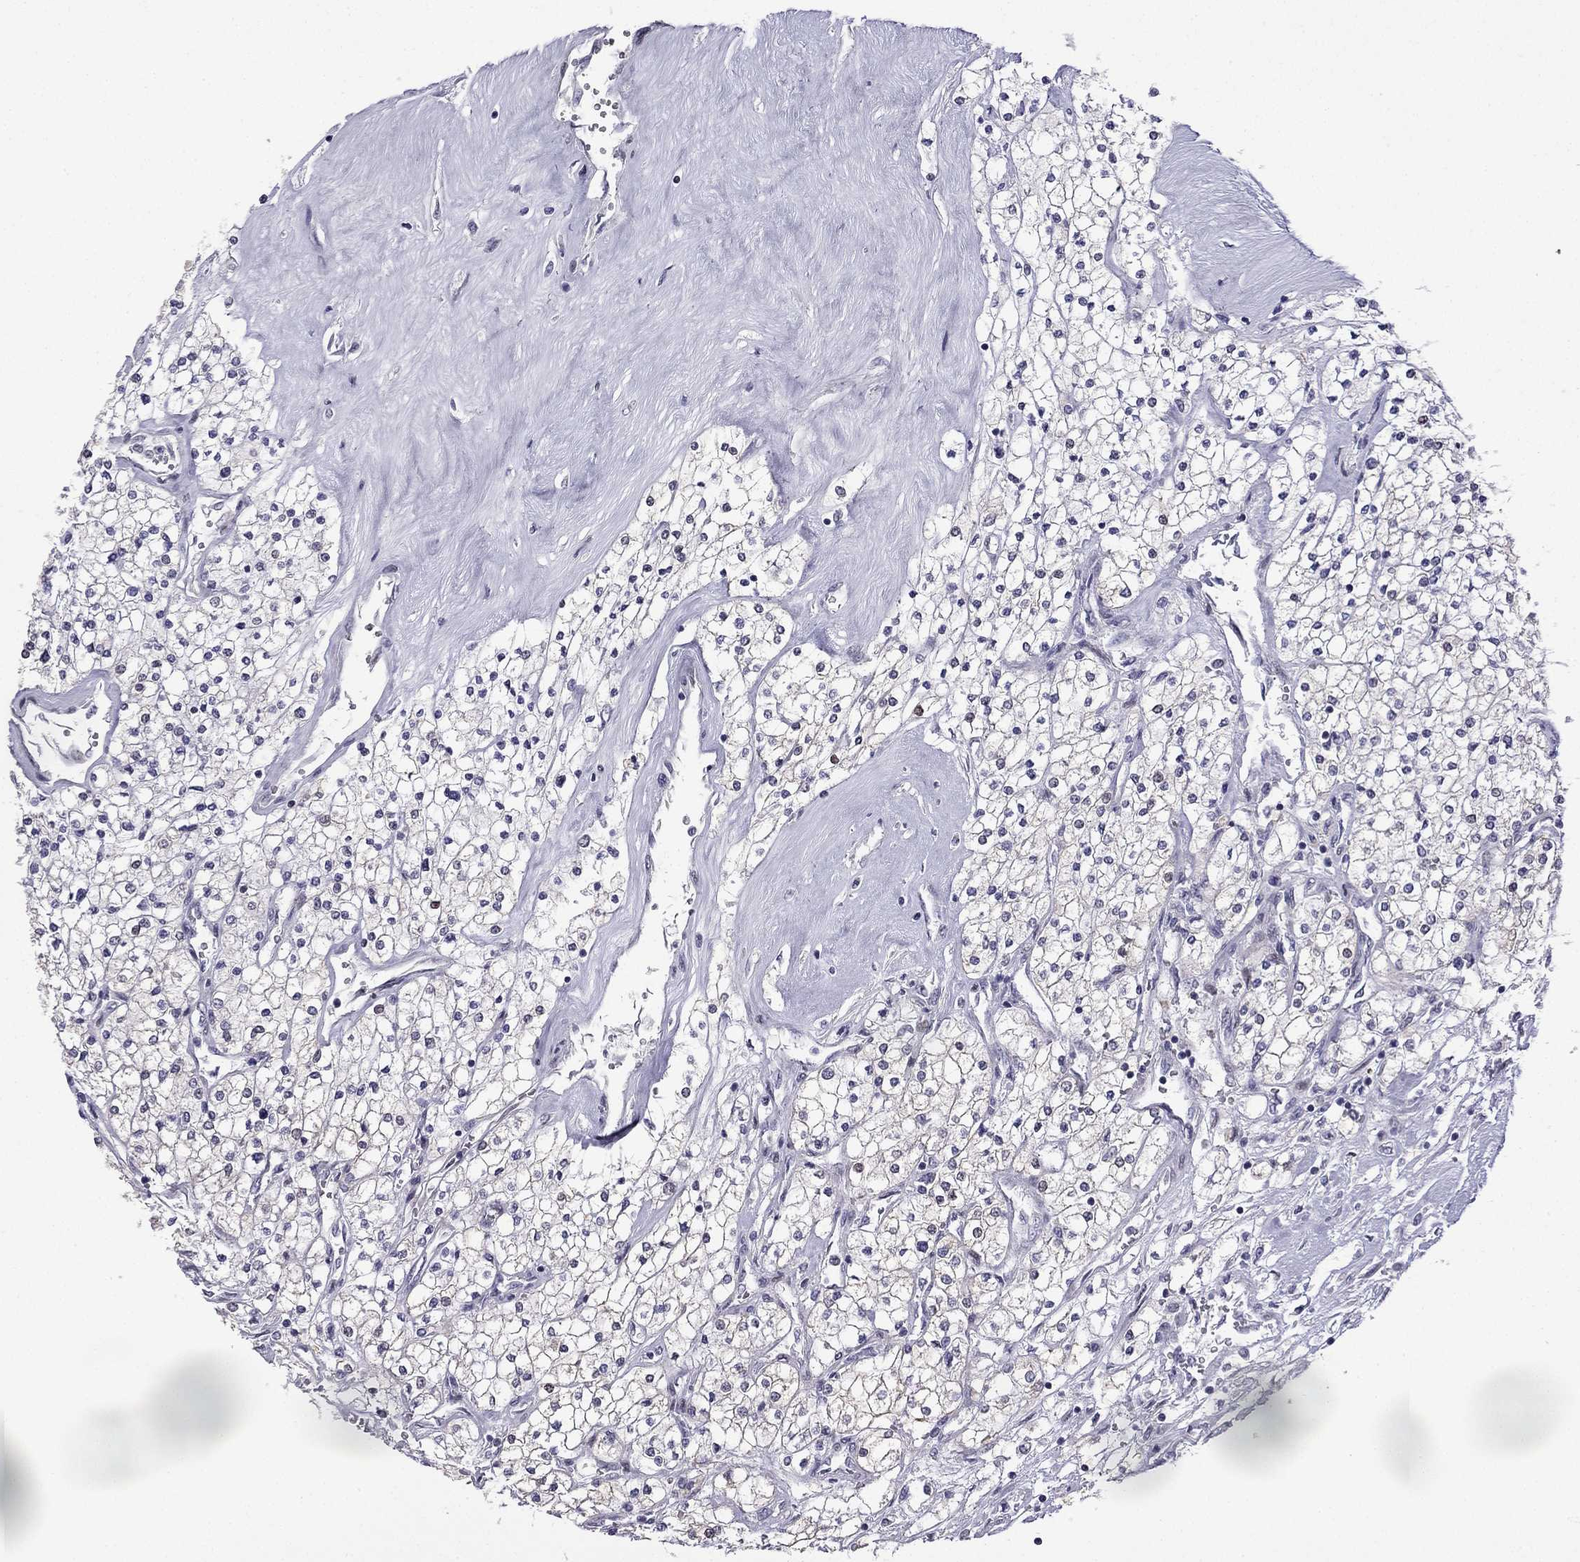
{"staining": {"intensity": "negative", "quantity": "none", "location": "none"}, "tissue": "renal cancer", "cell_type": "Tumor cells", "image_type": "cancer", "snomed": [{"axis": "morphology", "description": "Adenocarcinoma, NOS"}, {"axis": "topography", "description": "Kidney"}], "caption": "Human renal adenocarcinoma stained for a protein using IHC displays no expression in tumor cells.", "gene": "CFAP70", "patient": {"sex": "male", "age": 80}}